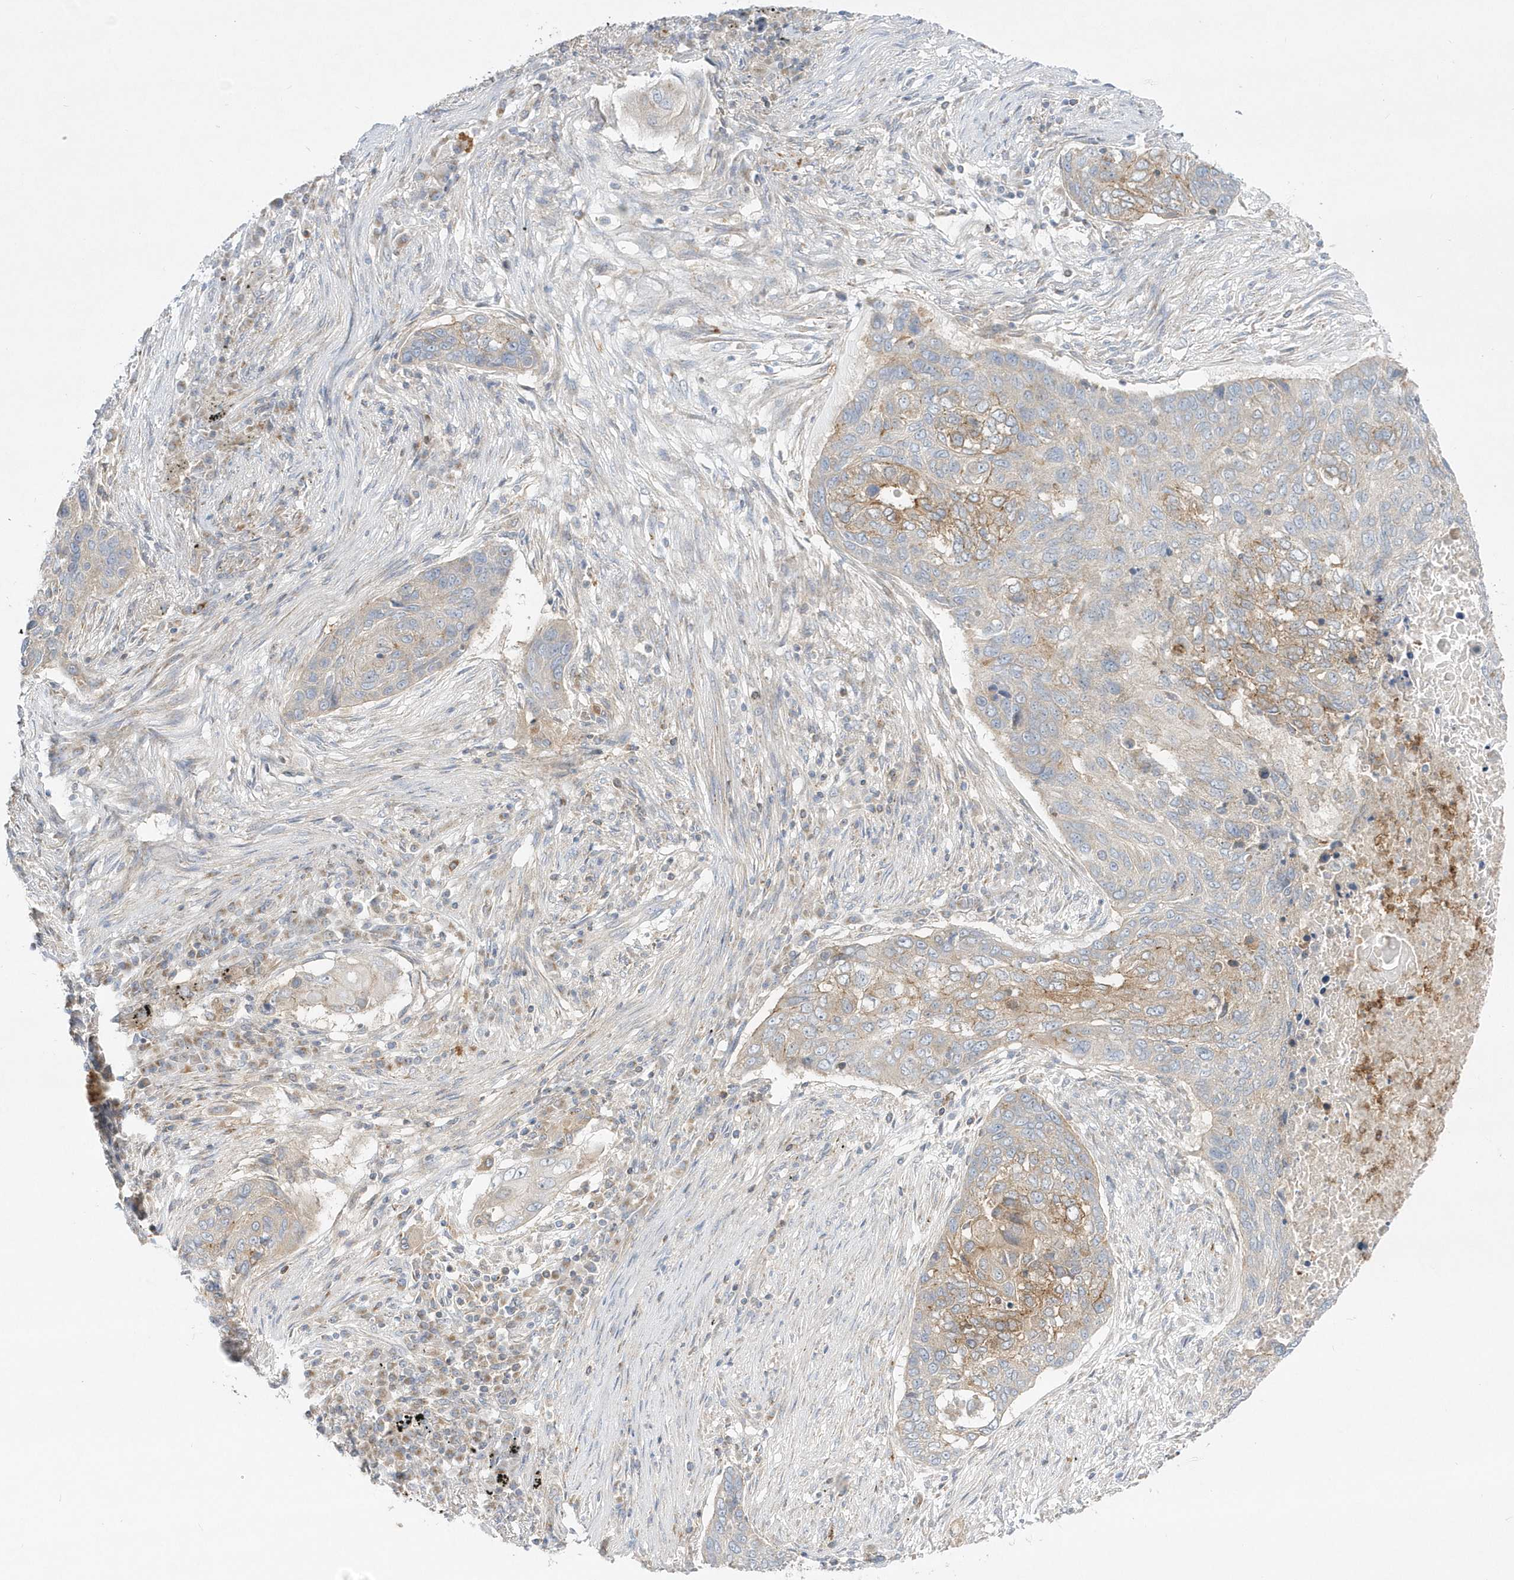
{"staining": {"intensity": "moderate", "quantity": "<25%", "location": "cytoplasmic/membranous"}, "tissue": "lung cancer", "cell_type": "Tumor cells", "image_type": "cancer", "snomed": [{"axis": "morphology", "description": "Squamous cell carcinoma, NOS"}, {"axis": "topography", "description": "Lung"}], "caption": "Protein expression analysis of human lung cancer (squamous cell carcinoma) reveals moderate cytoplasmic/membranous positivity in about <25% of tumor cells.", "gene": "DNAJC18", "patient": {"sex": "female", "age": 63}}